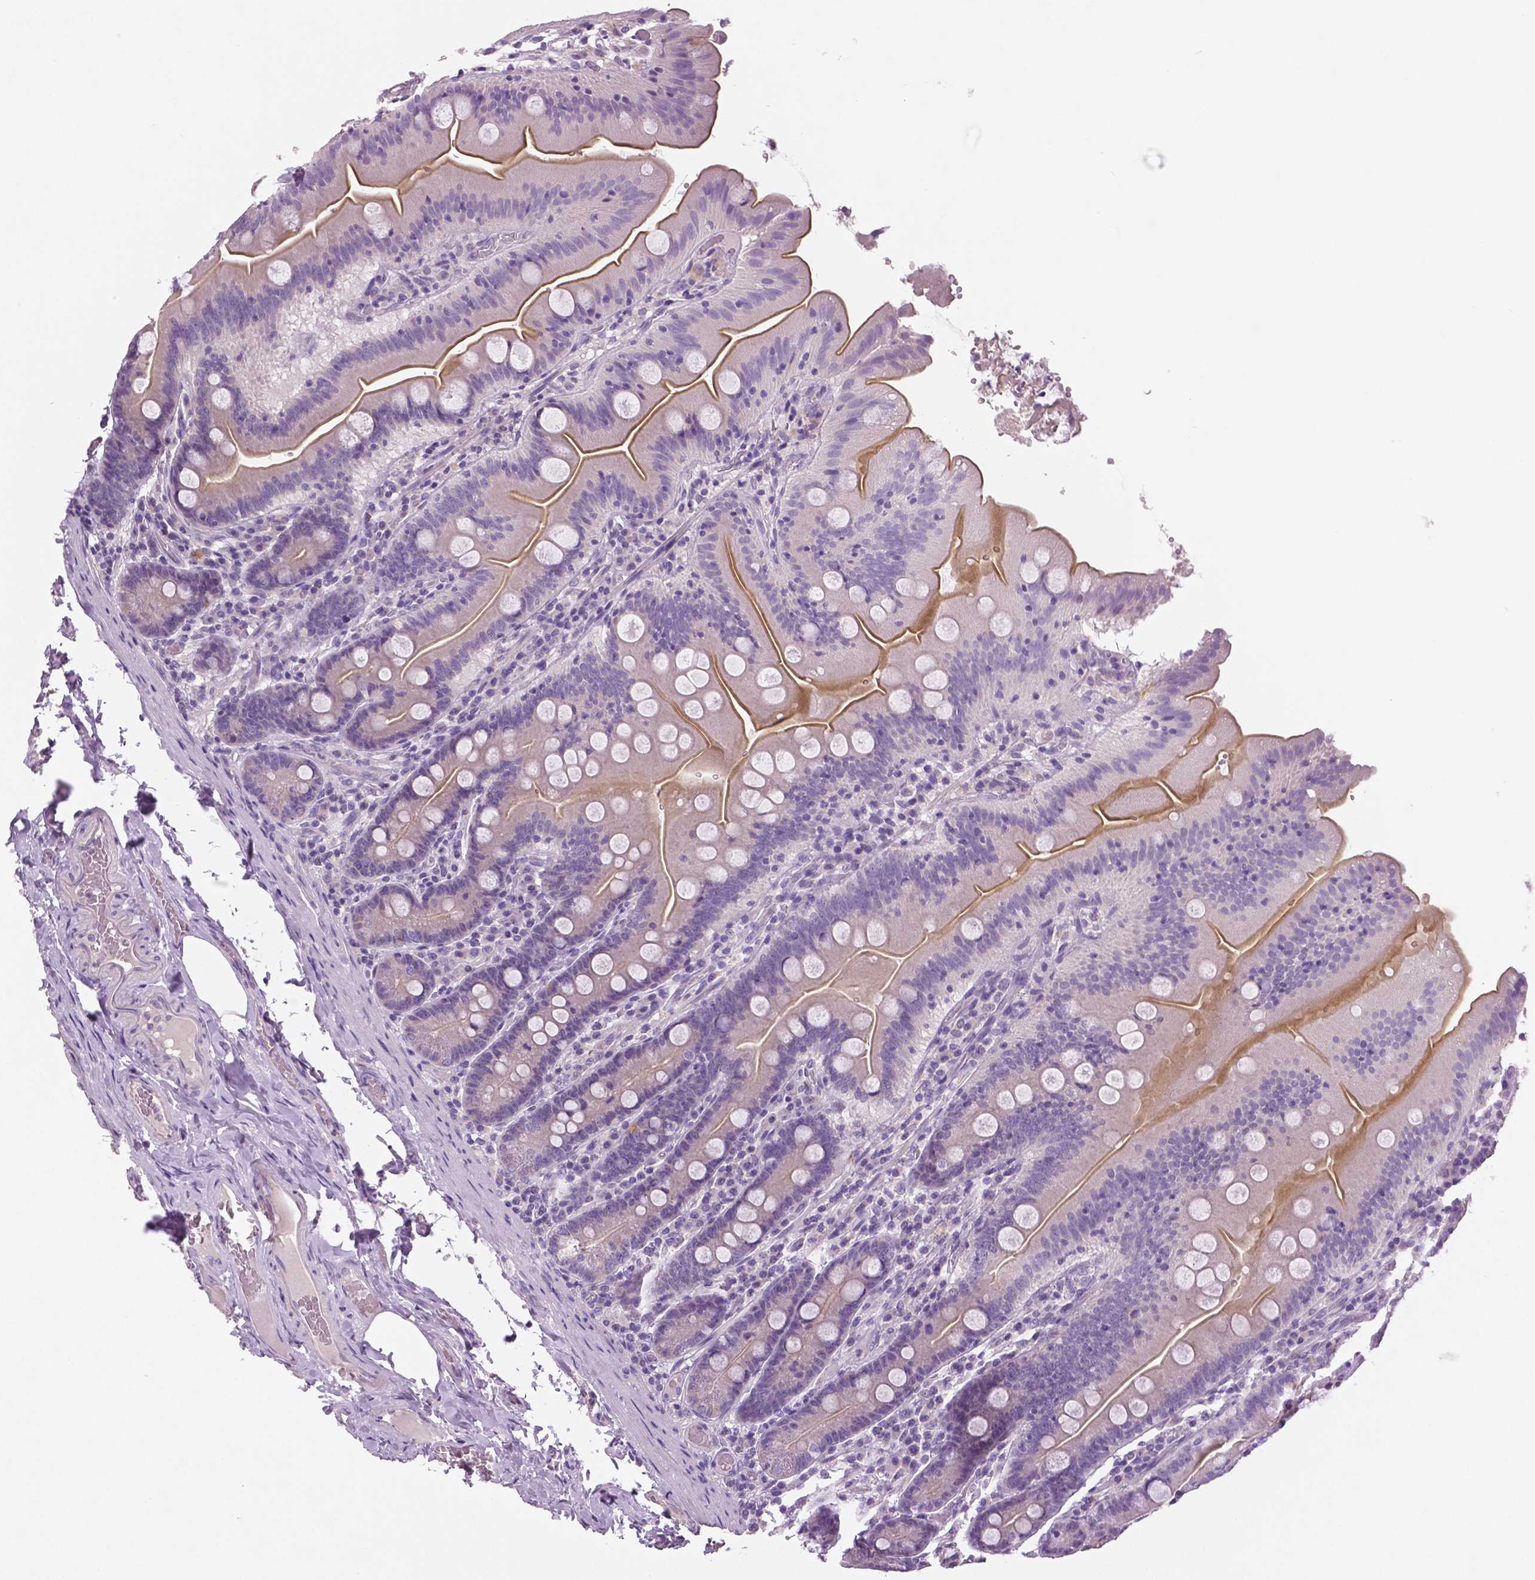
{"staining": {"intensity": "moderate", "quantity": "25%-75%", "location": "cytoplasmic/membranous"}, "tissue": "small intestine", "cell_type": "Glandular cells", "image_type": "normal", "snomed": [{"axis": "morphology", "description": "Normal tissue, NOS"}, {"axis": "topography", "description": "Small intestine"}], "caption": "Unremarkable small intestine was stained to show a protein in brown. There is medium levels of moderate cytoplasmic/membranous expression in approximately 25%-75% of glandular cells.", "gene": "DNAH12", "patient": {"sex": "male", "age": 37}}